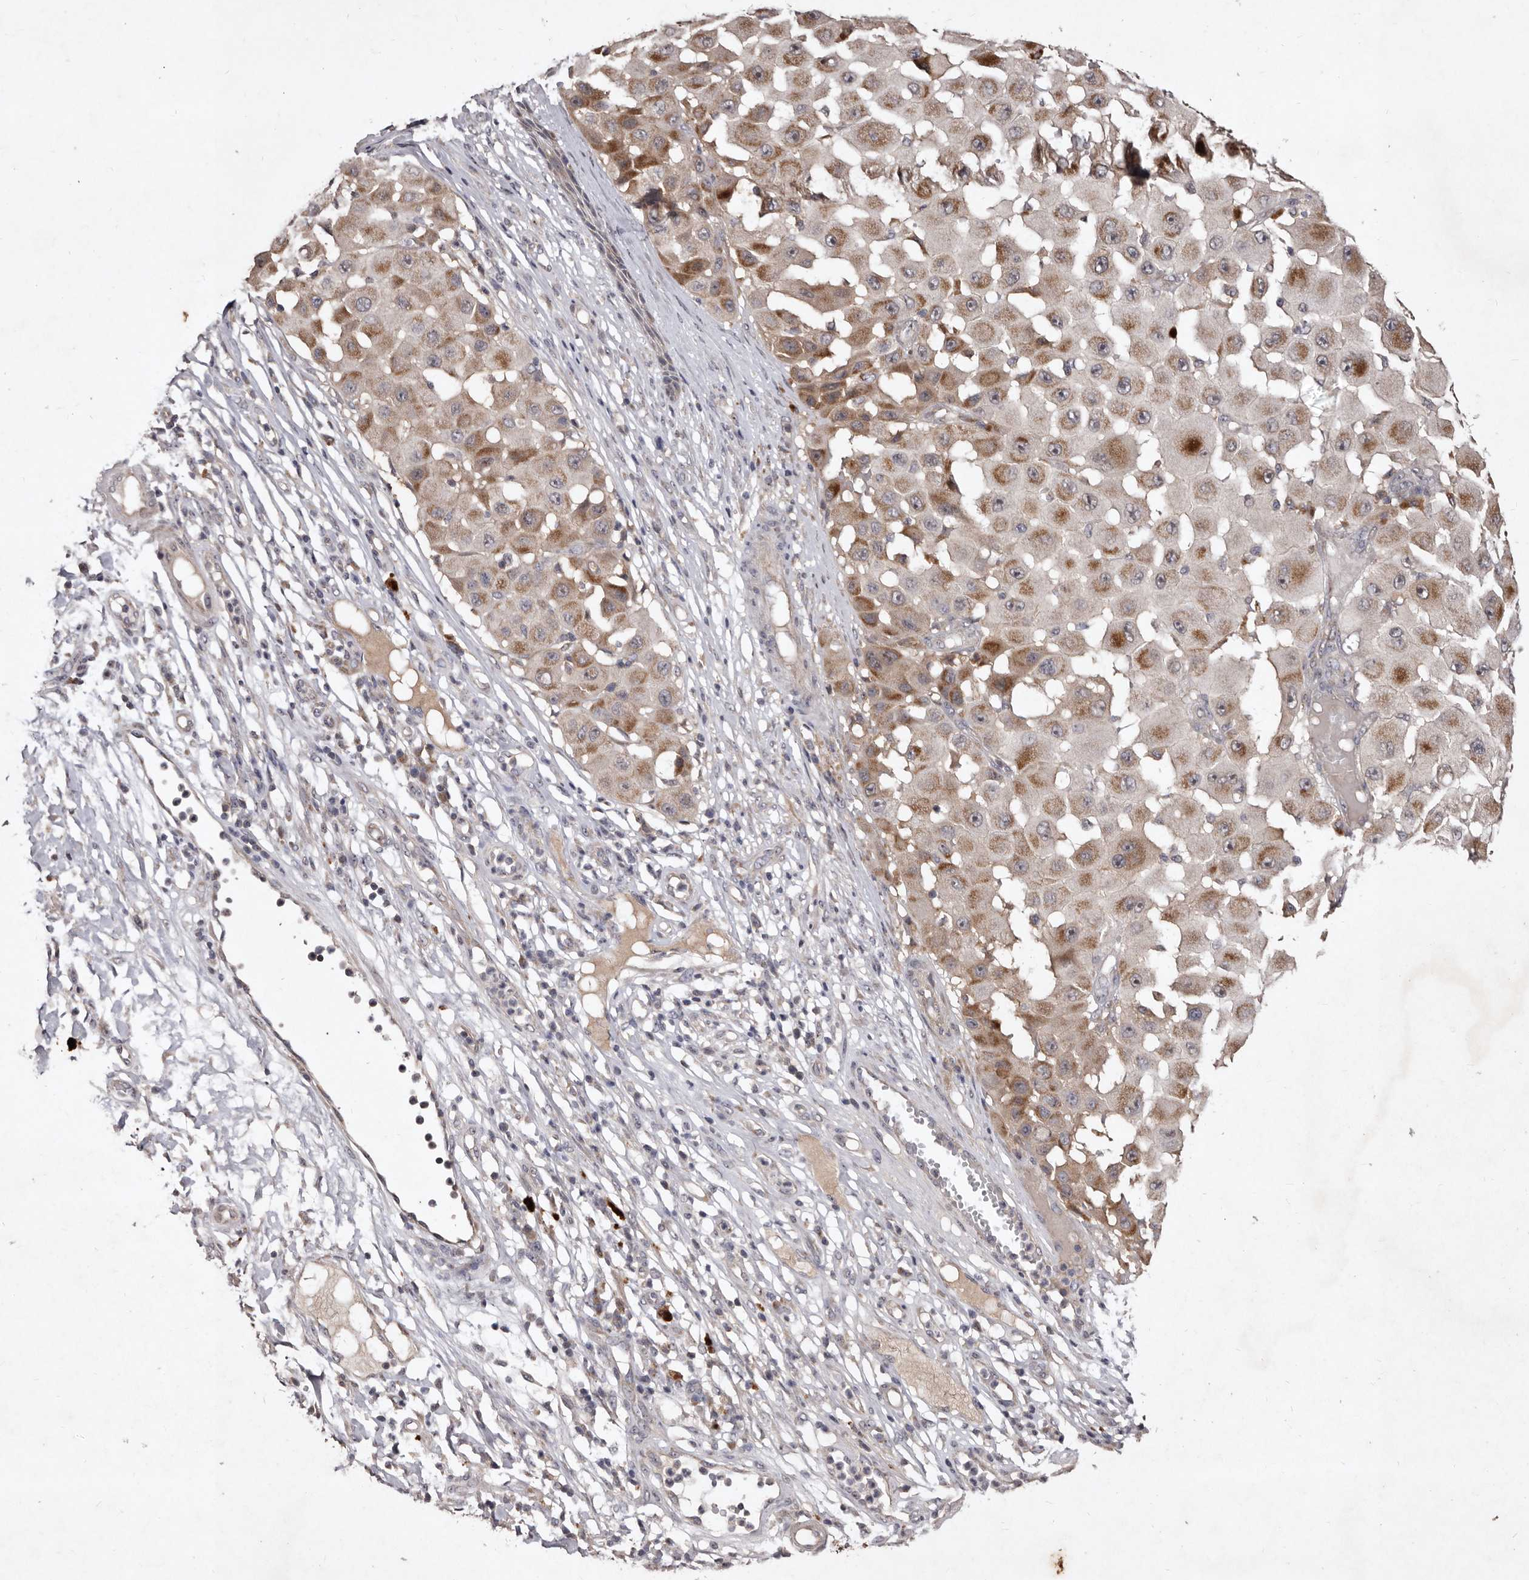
{"staining": {"intensity": "moderate", "quantity": ">75%", "location": "cytoplasmic/membranous"}, "tissue": "melanoma", "cell_type": "Tumor cells", "image_type": "cancer", "snomed": [{"axis": "morphology", "description": "Malignant melanoma, NOS"}, {"axis": "topography", "description": "Skin"}], "caption": "Melanoma was stained to show a protein in brown. There is medium levels of moderate cytoplasmic/membranous expression in about >75% of tumor cells.", "gene": "FLAD1", "patient": {"sex": "female", "age": 81}}